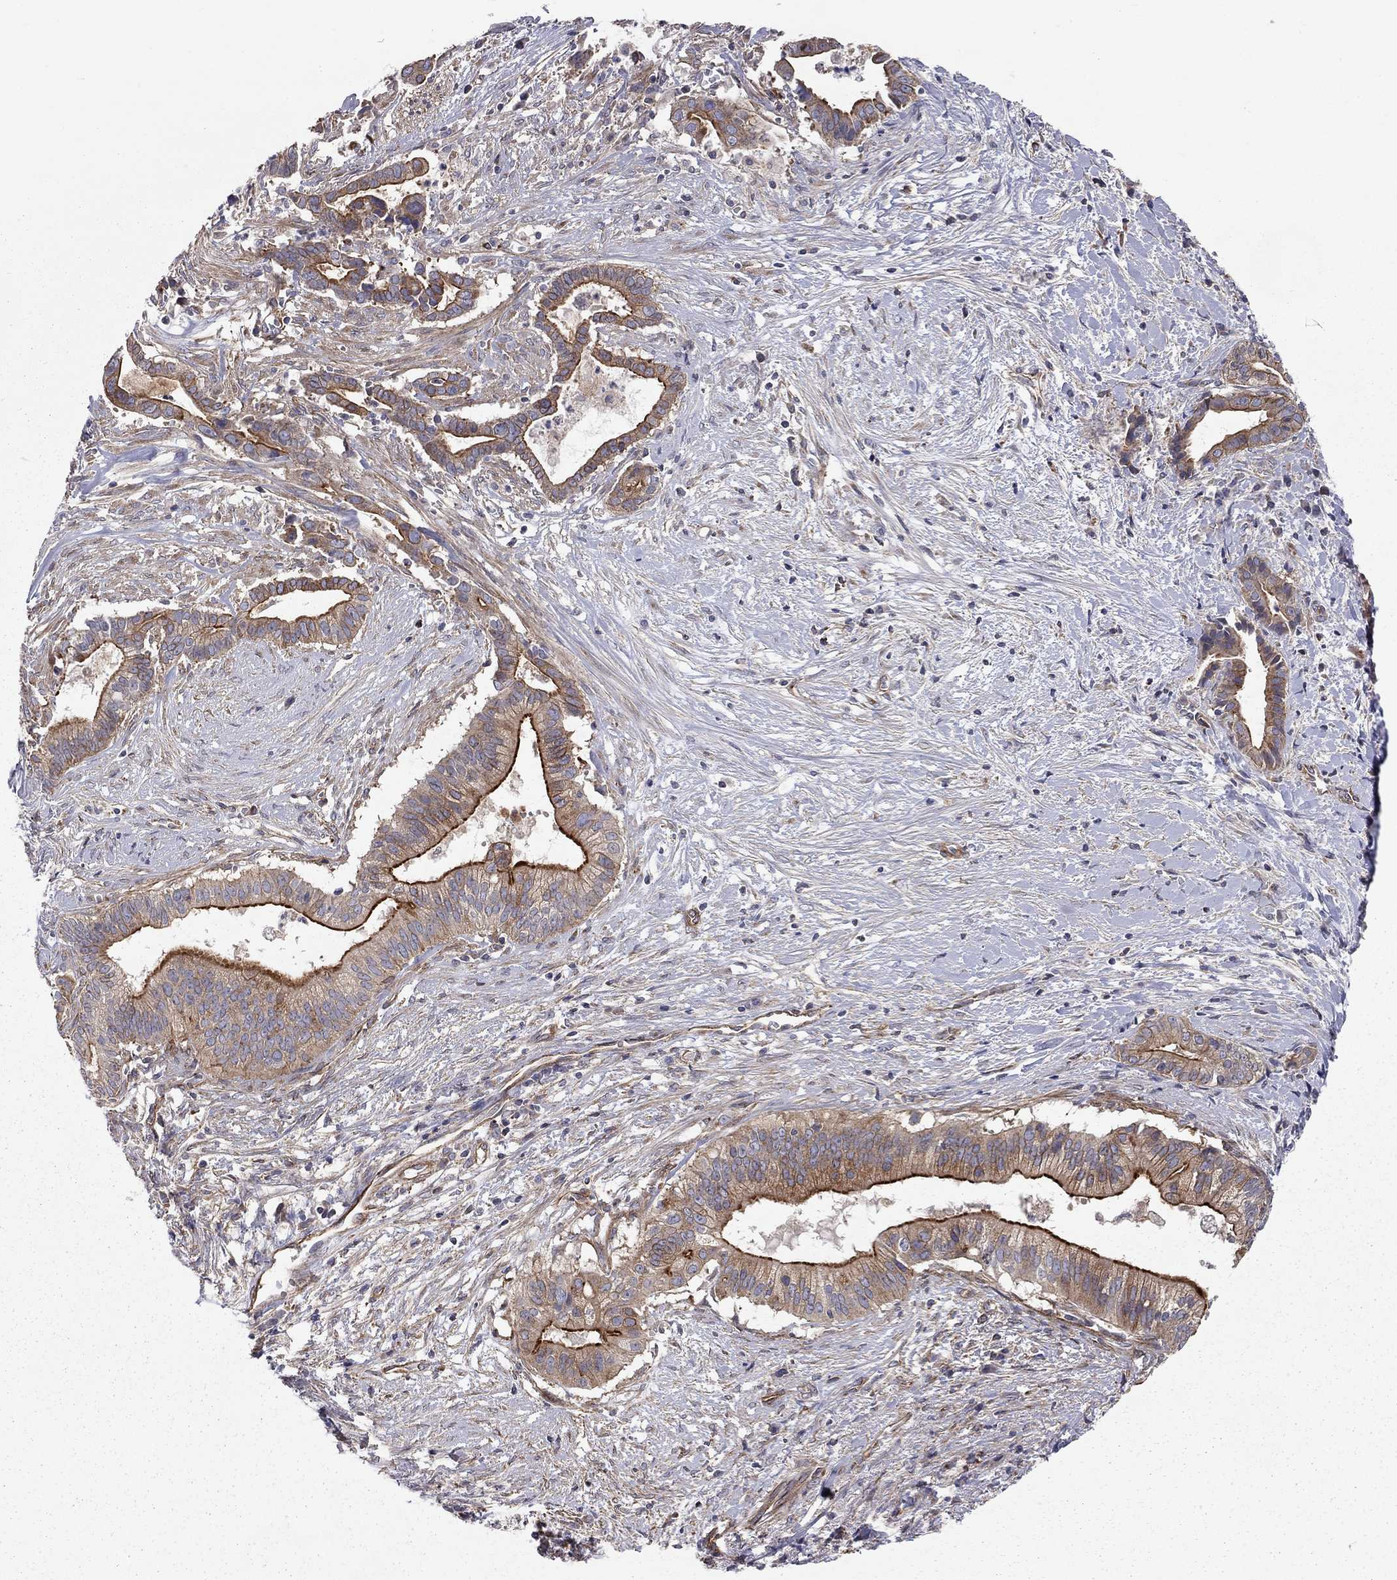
{"staining": {"intensity": "strong", "quantity": "25%-75%", "location": "cytoplasmic/membranous"}, "tissue": "pancreatic cancer", "cell_type": "Tumor cells", "image_type": "cancer", "snomed": [{"axis": "morphology", "description": "Adenocarcinoma, NOS"}, {"axis": "topography", "description": "Pancreas"}], "caption": "Human pancreatic cancer (adenocarcinoma) stained for a protein (brown) demonstrates strong cytoplasmic/membranous positive positivity in approximately 25%-75% of tumor cells.", "gene": "RASEF", "patient": {"sex": "male", "age": 61}}